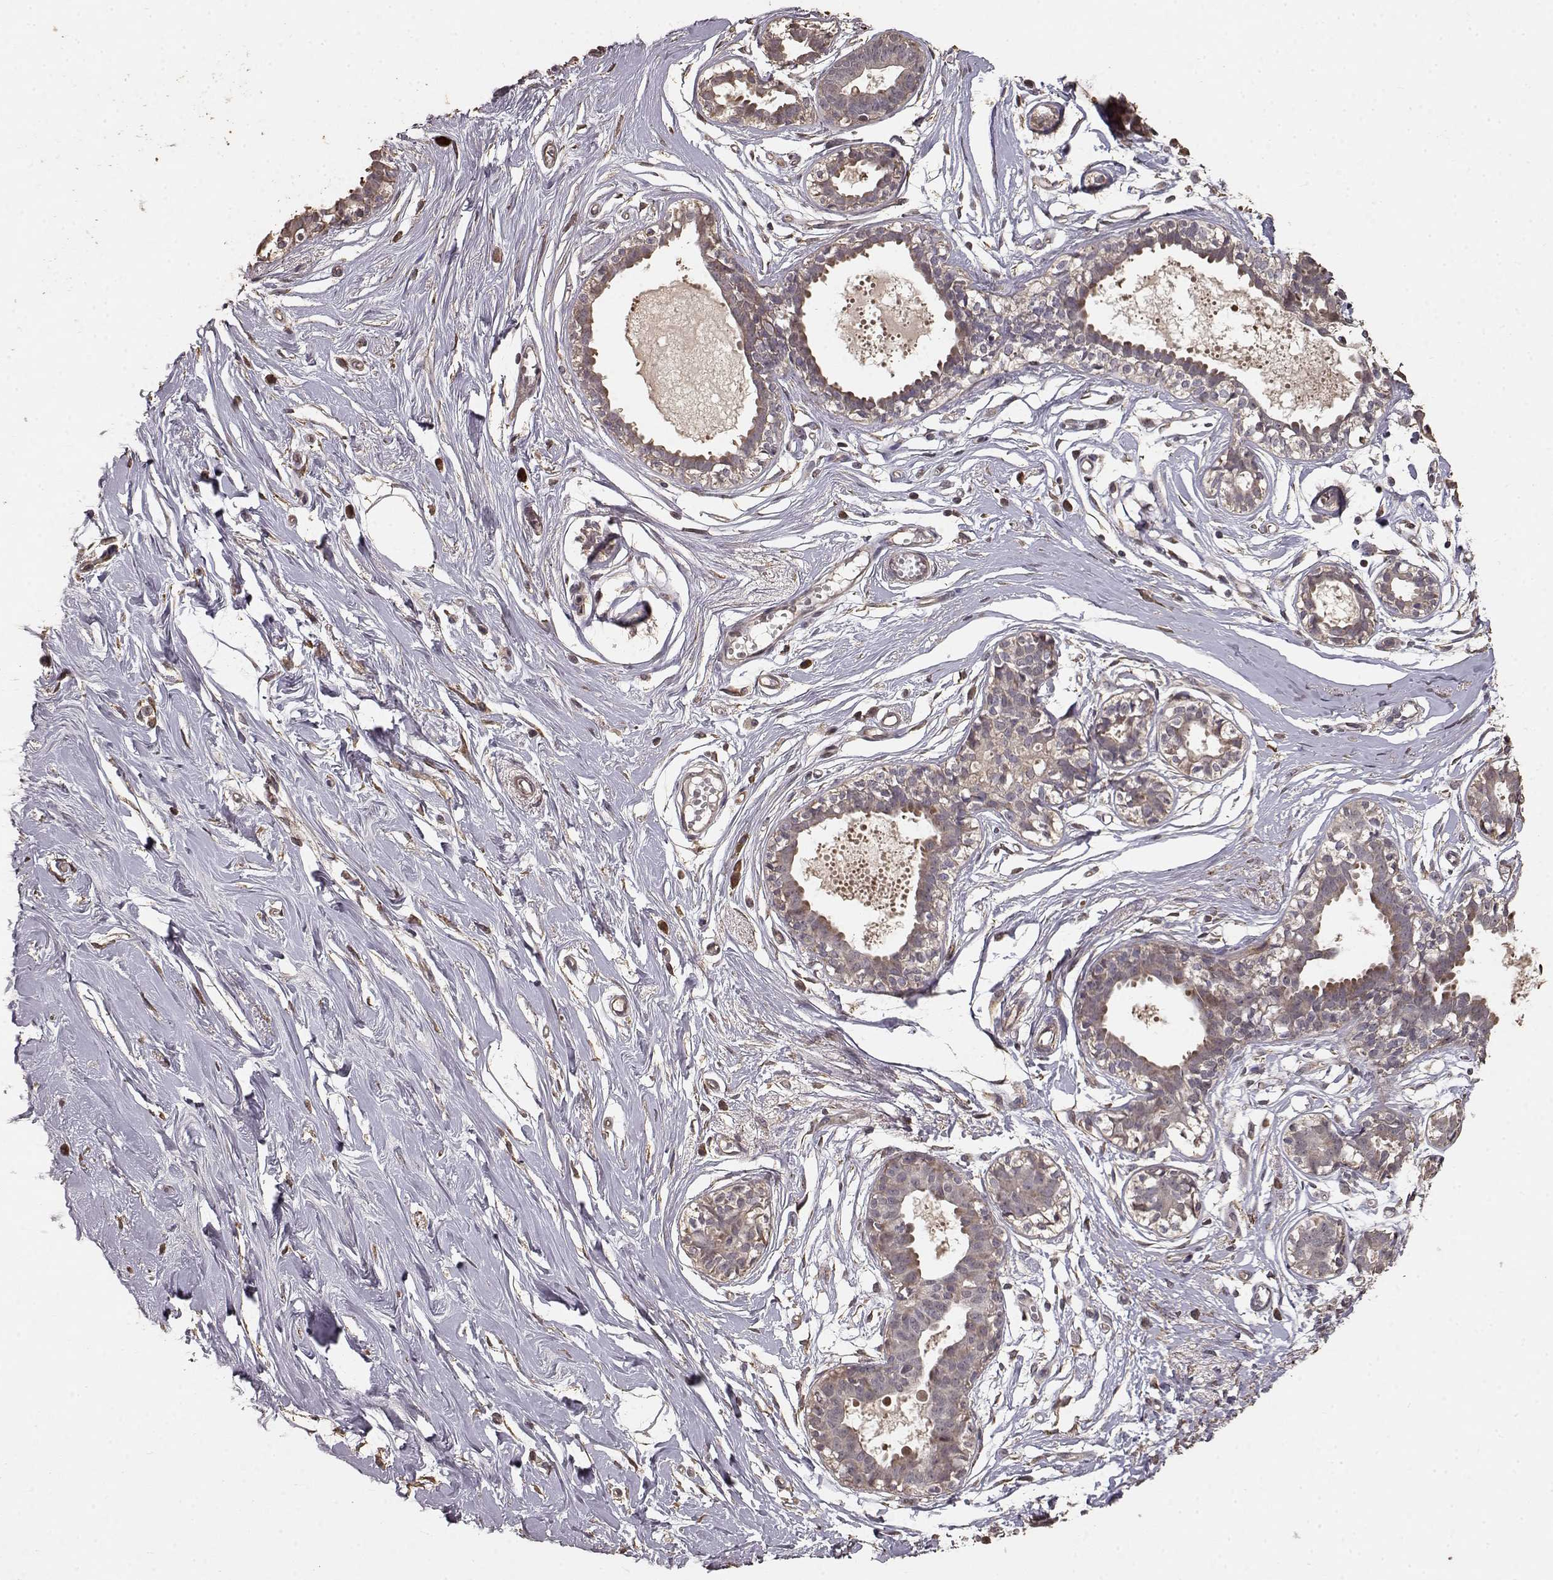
{"staining": {"intensity": "weak", "quantity": "25%-75%", "location": "cytoplasmic/membranous"}, "tissue": "breast", "cell_type": "Adipocytes", "image_type": "normal", "snomed": [{"axis": "morphology", "description": "Normal tissue, NOS"}, {"axis": "topography", "description": "Breast"}], "caption": "Immunohistochemical staining of unremarkable human breast displays weak cytoplasmic/membranous protein staining in approximately 25%-75% of adipocytes.", "gene": "USP15", "patient": {"sex": "female", "age": 49}}